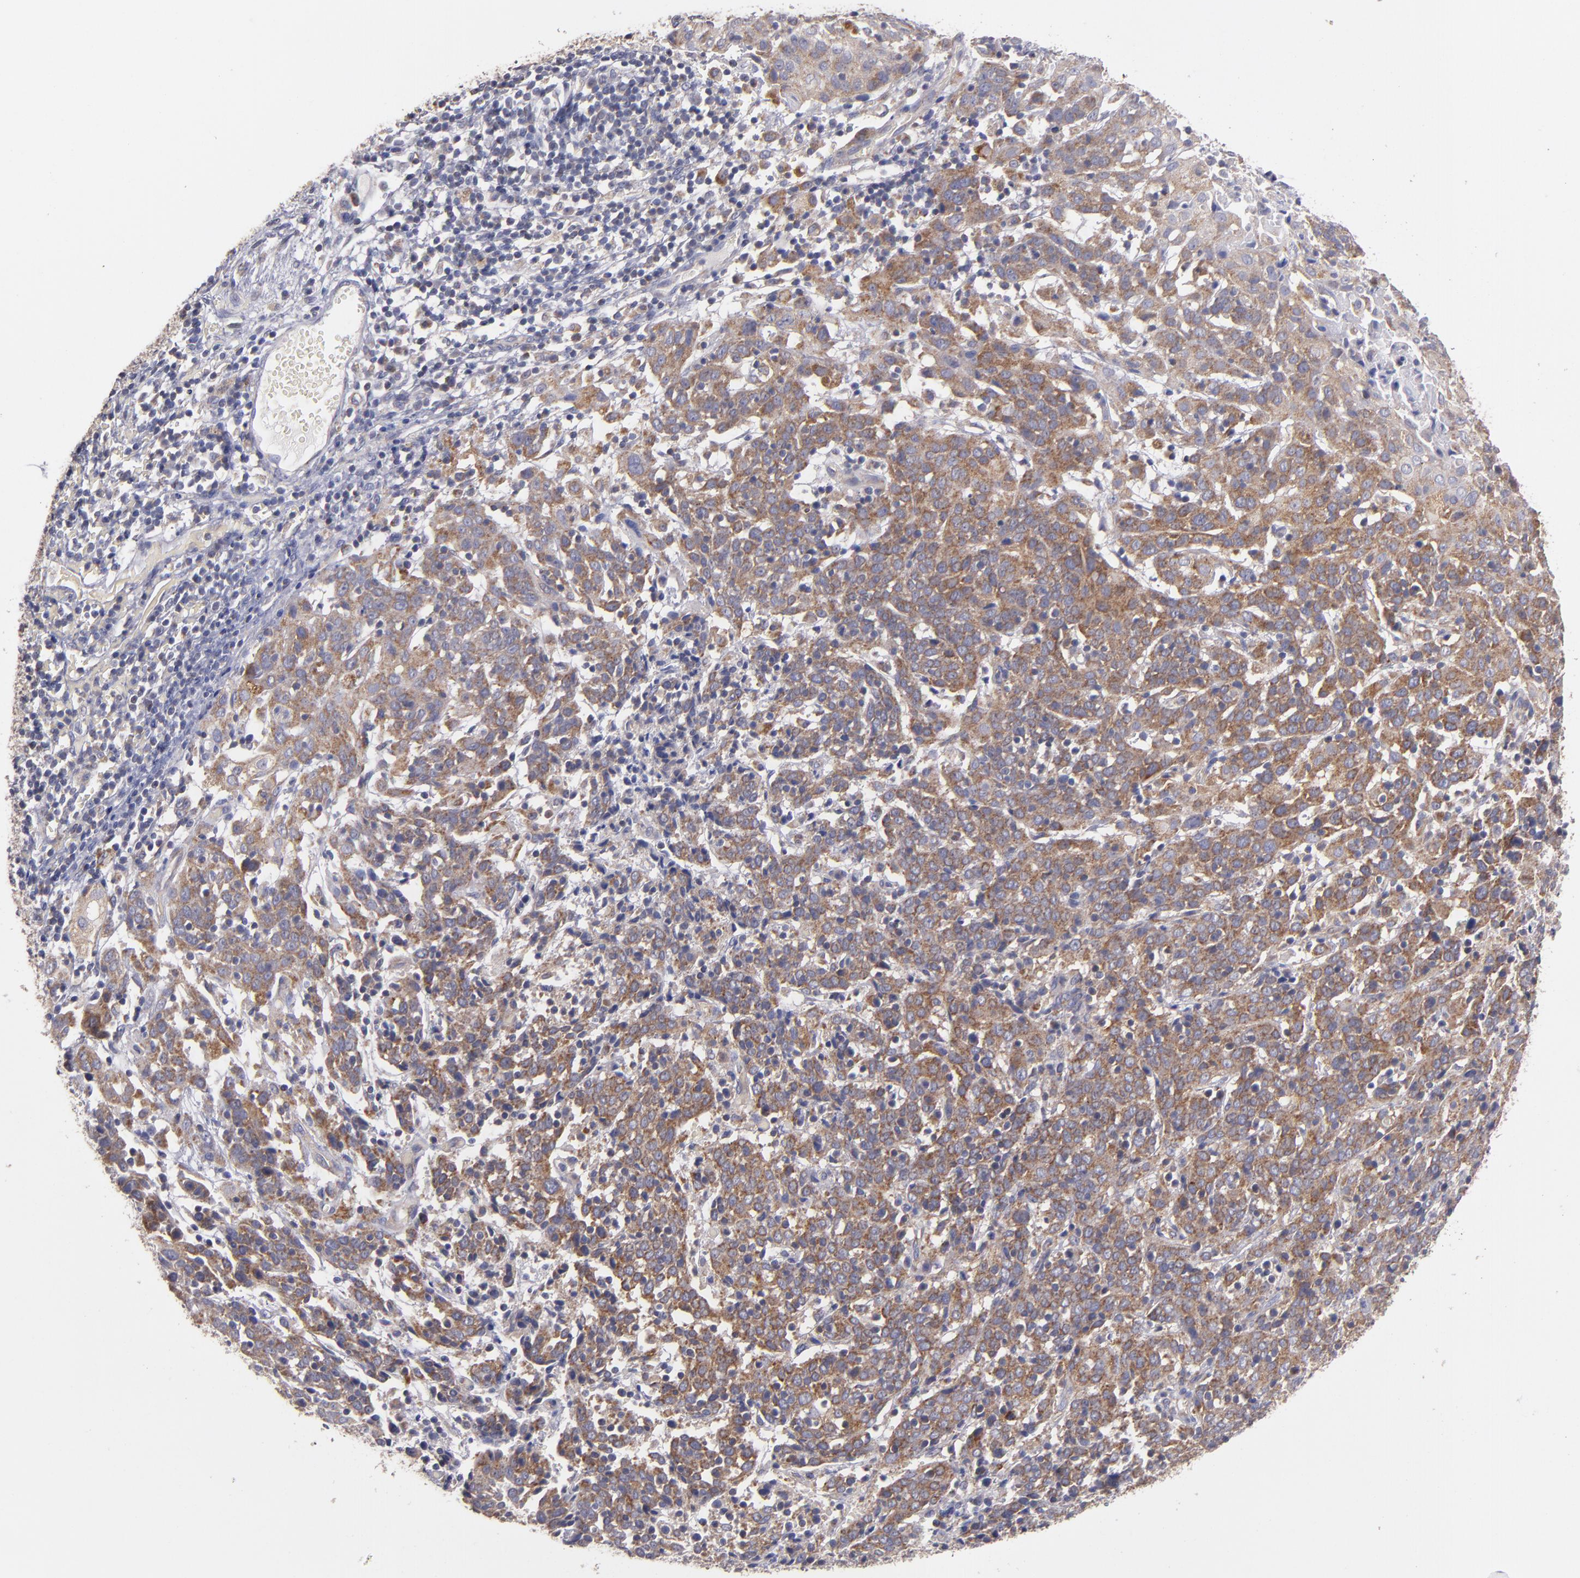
{"staining": {"intensity": "weak", "quantity": ">75%", "location": "cytoplasmic/membranous"}, "tissue": "cervical cancer", "cell_type": "Tumor cells", "image_type": "cancer", "snomed": [{"axis": "morphology", "description": "Normal tissue, NOS"}, {"axis": "morphology", "description": "Squamous cell carcinoma, NOS"}, {"axis": "topography", "description": "Cervix"}], "caption": "Immunohistochemical staining of squamous cell carcinoma (cervical) demonstrates low levels of weak cytoplasmic/membranous protein expression in about >75% of tumor cells.", "gene": "CLTA", "patient": {"sex": "female", "age": 67}}